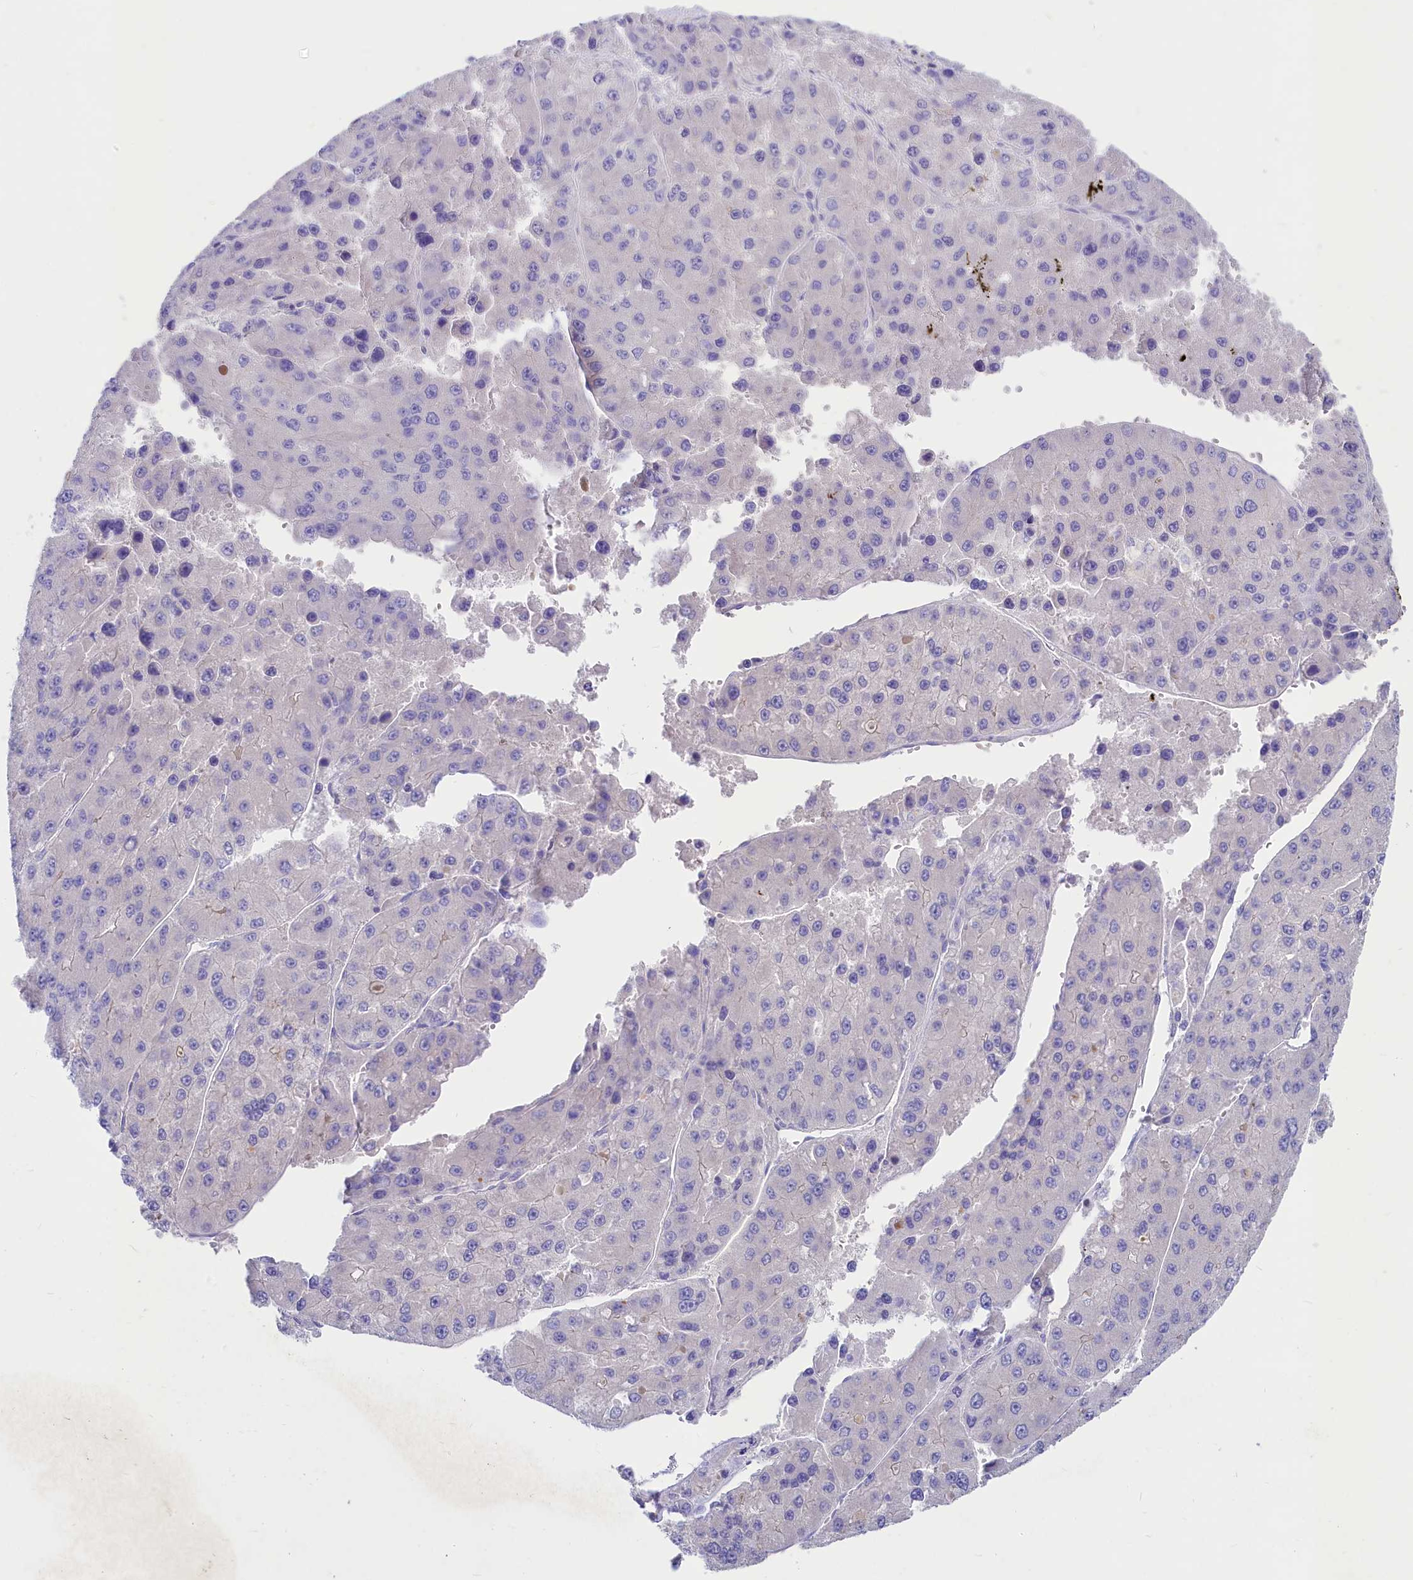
{"staining": {"intensity": "negative", "quantity": "none", "location": "none"}, "tissue": "liver cancer", "cell_type": "Tumor cells", "image_type": "cancer", "snomed": [{"axis": "morphology", "description": "Carcinoma, Hepatocellular, NOS"}, {"axis": "topography", "description": "Liver"}], "caption": "Tumor cells show no significant protein expression in liver hepatocellular carcinoma.", "gene": "VPS26B", "patient": {"sex": "female", "age": 73}}